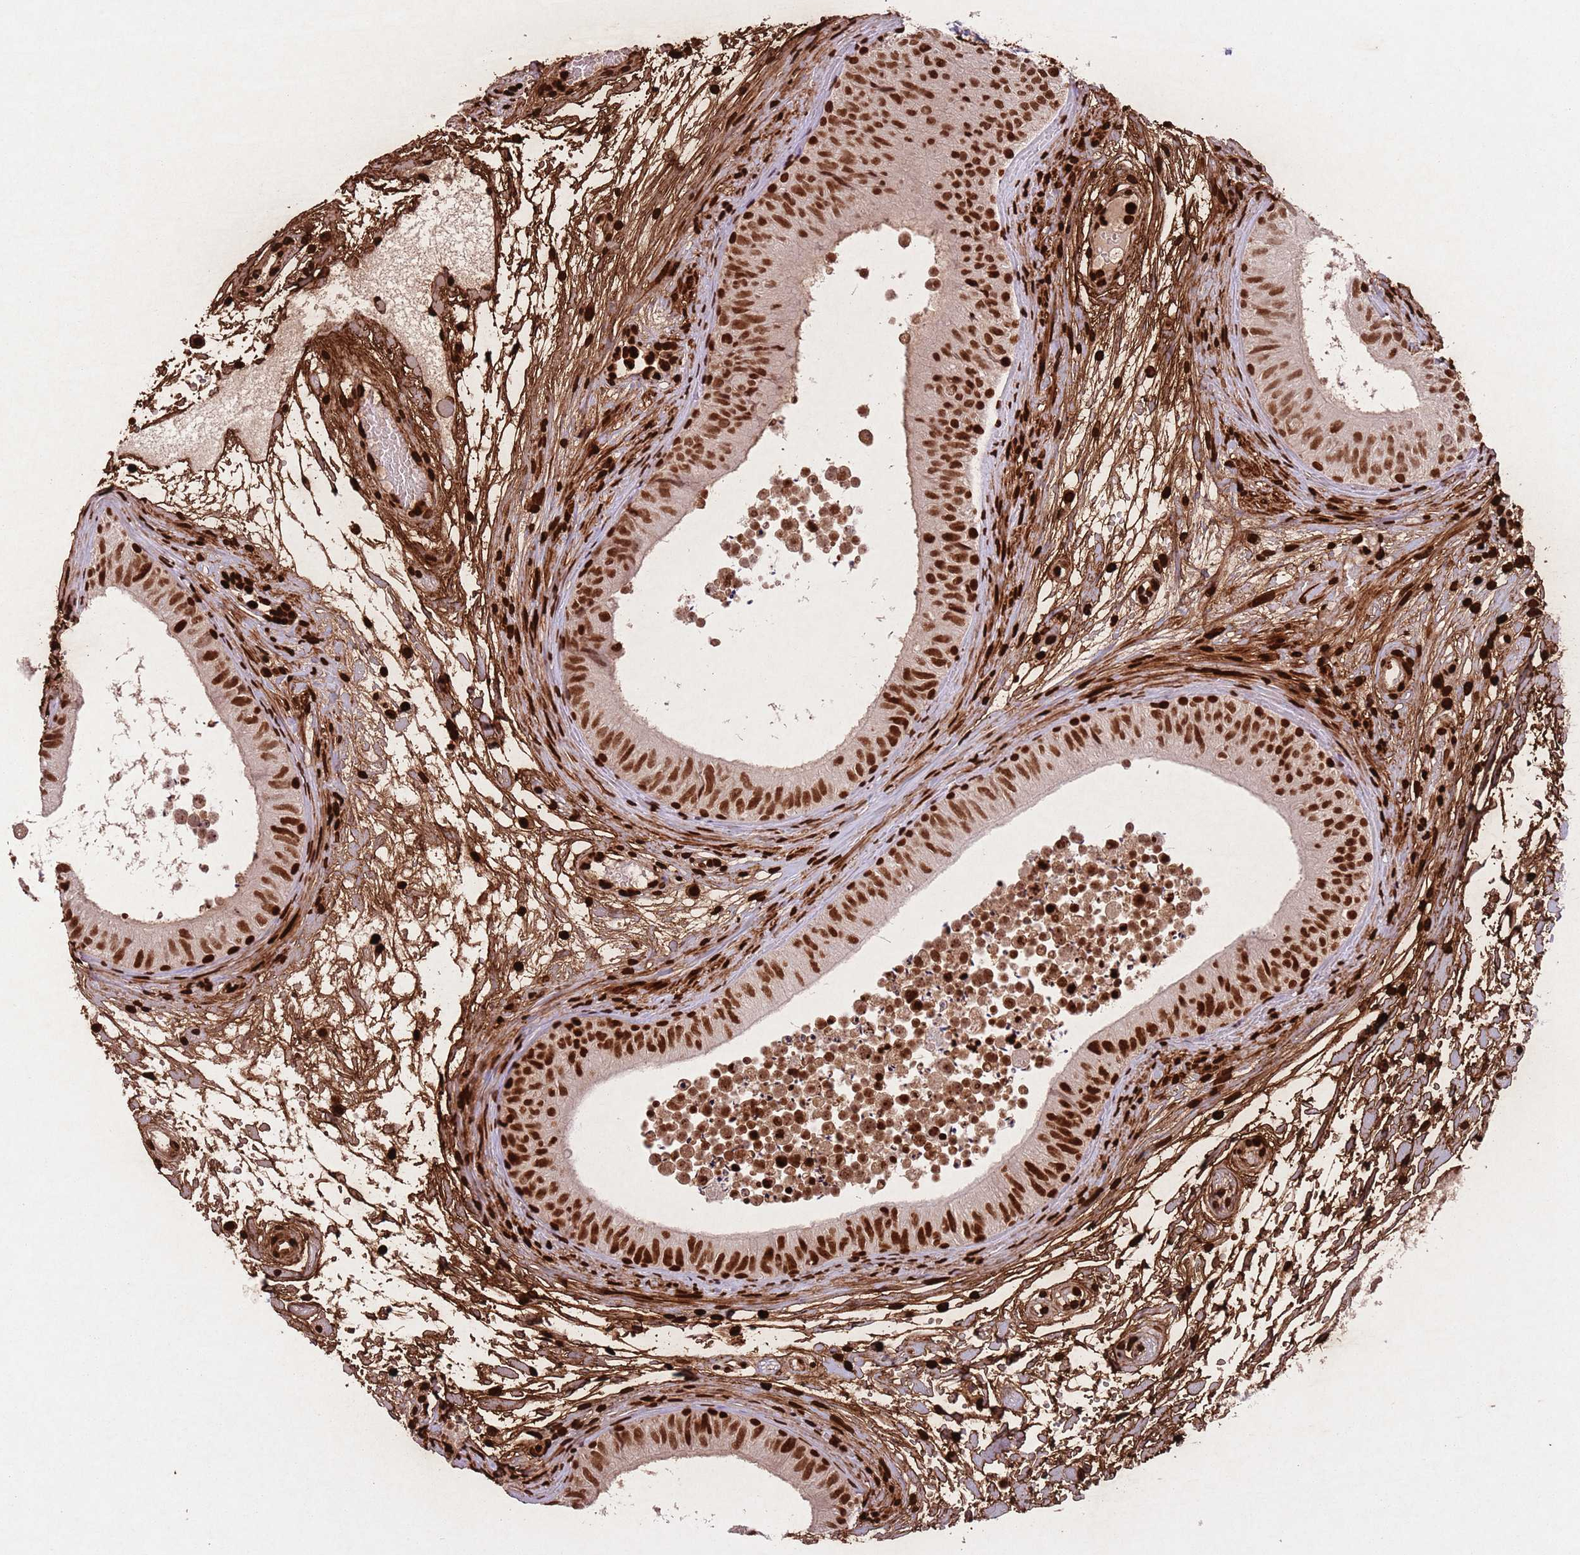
{"staining": {"intensity": "strong", "quantity": "25%-75%", "location": "nuclear"}, "tissue": "epididymis", "cell_type": "Glandular cells", "image_type": "normal", "snomed": [{"axis": "morphology", "description": "Normal tissue, NOS"}, {"axis": "topography", "description": "Epididymis"}], "caption": "DAB immunohistochemical staining of unremarkable human epididymis displays strong nuclear protein expression in about 25%-75% of glandular cells. The protein is stained brown, and the nuclei are stained in blue (DAB IHC with brightfield microscopy, high magnification).", "gene": "CCNI", "patient": {"sex": "male", "age": 15}}